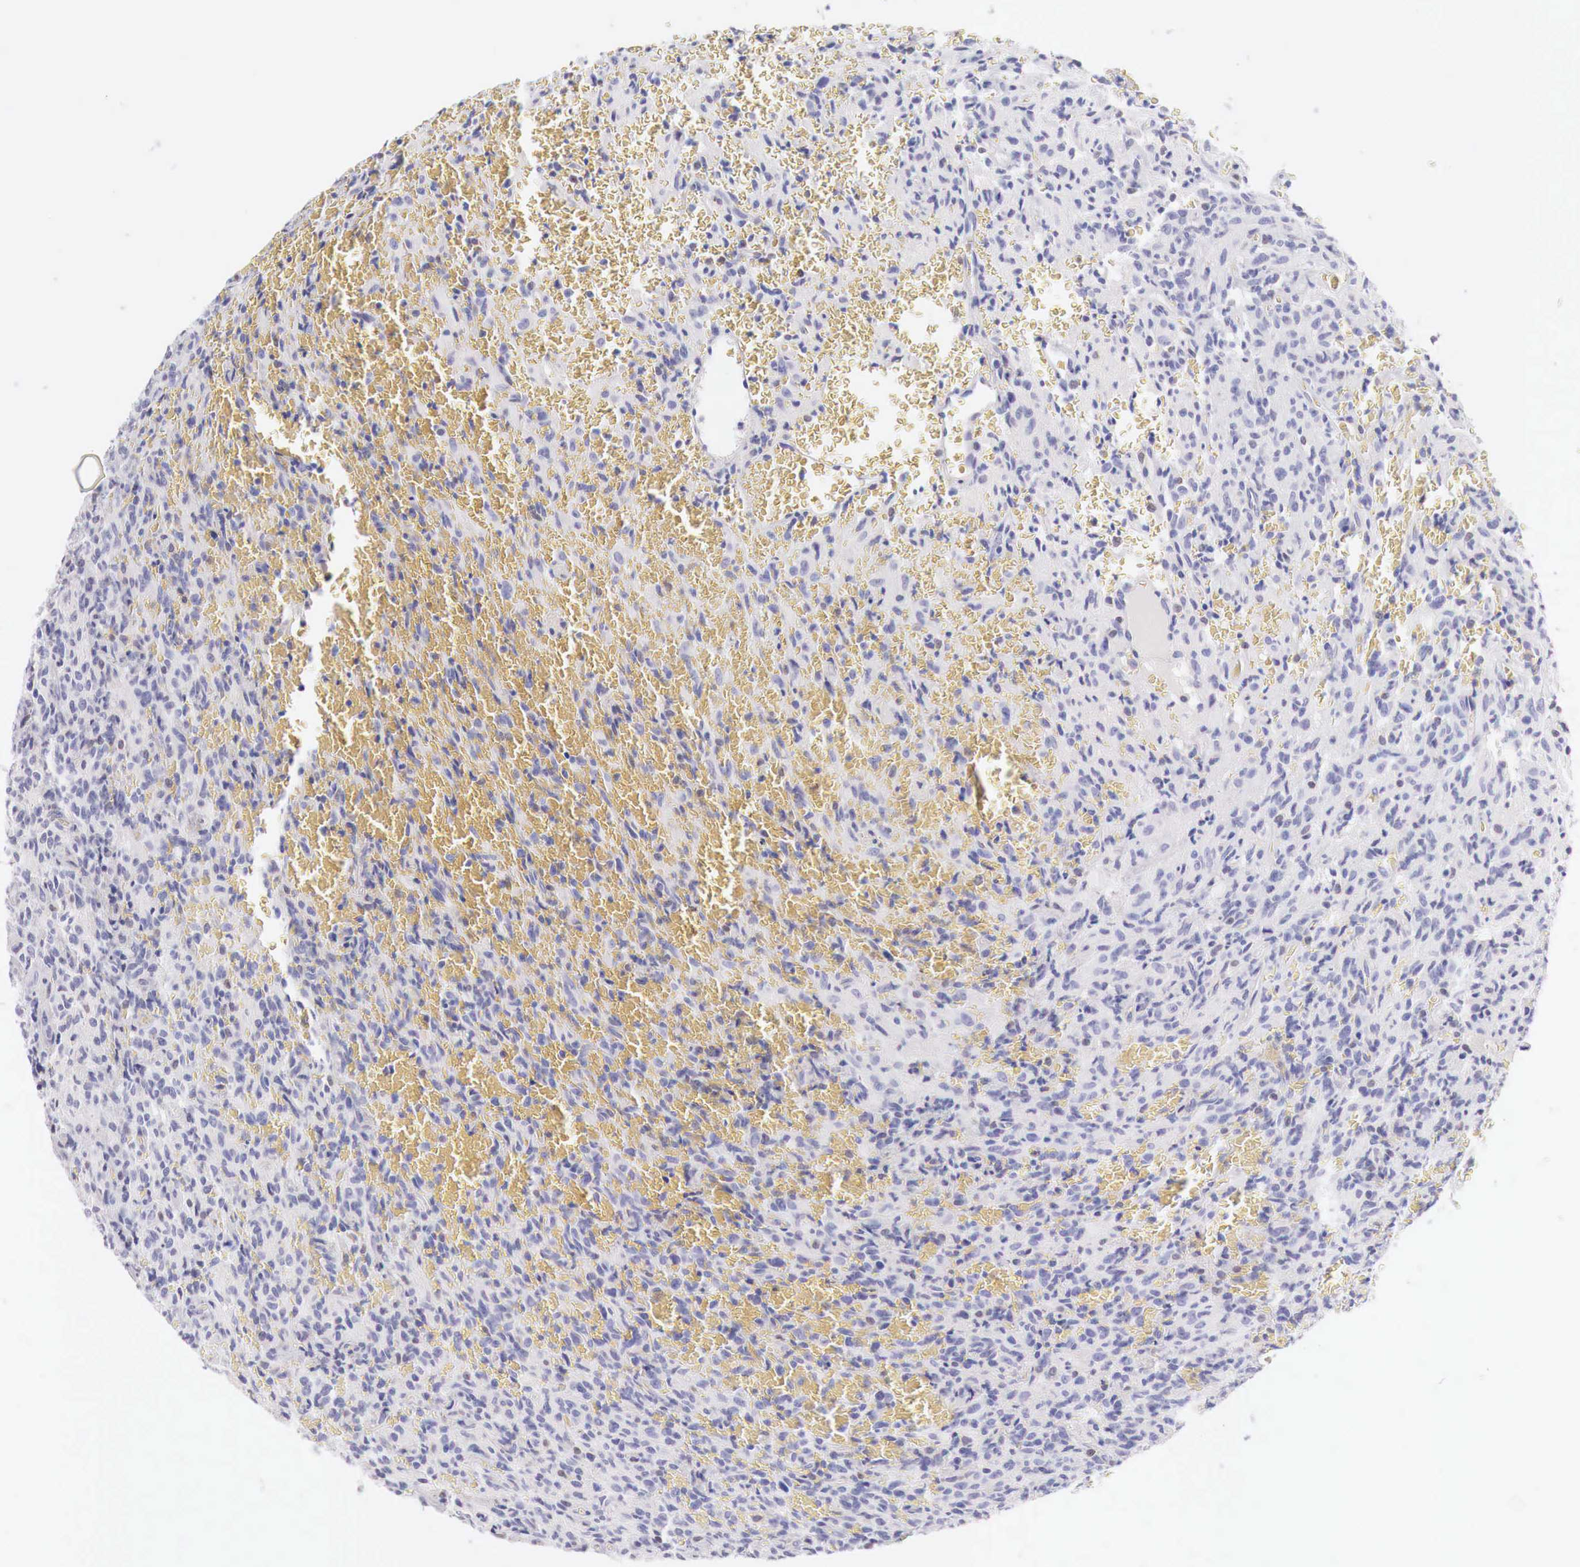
{"staining": {"intensity": "negative", "quantity": "none", "location": "none"}, "tissue": "glioma", "cell_type": "Tumor cells", "image_type": "cancer", "snomed": [{"axis": "morphology", "description": "Glioma, malignant, High grade"}, {"axis": "topography", "description": "Brain"}], "caption": "An image of human malignant high-grade glioma is negative for staining in tumor cells. The staining was performed using DAB to visualize the protein expression in brown, while the nuclei were stained in blue with hematoxylin (Magnification: 20x).", "gene": "RENBP", "patient": {"sex": "male", "age": 56}}